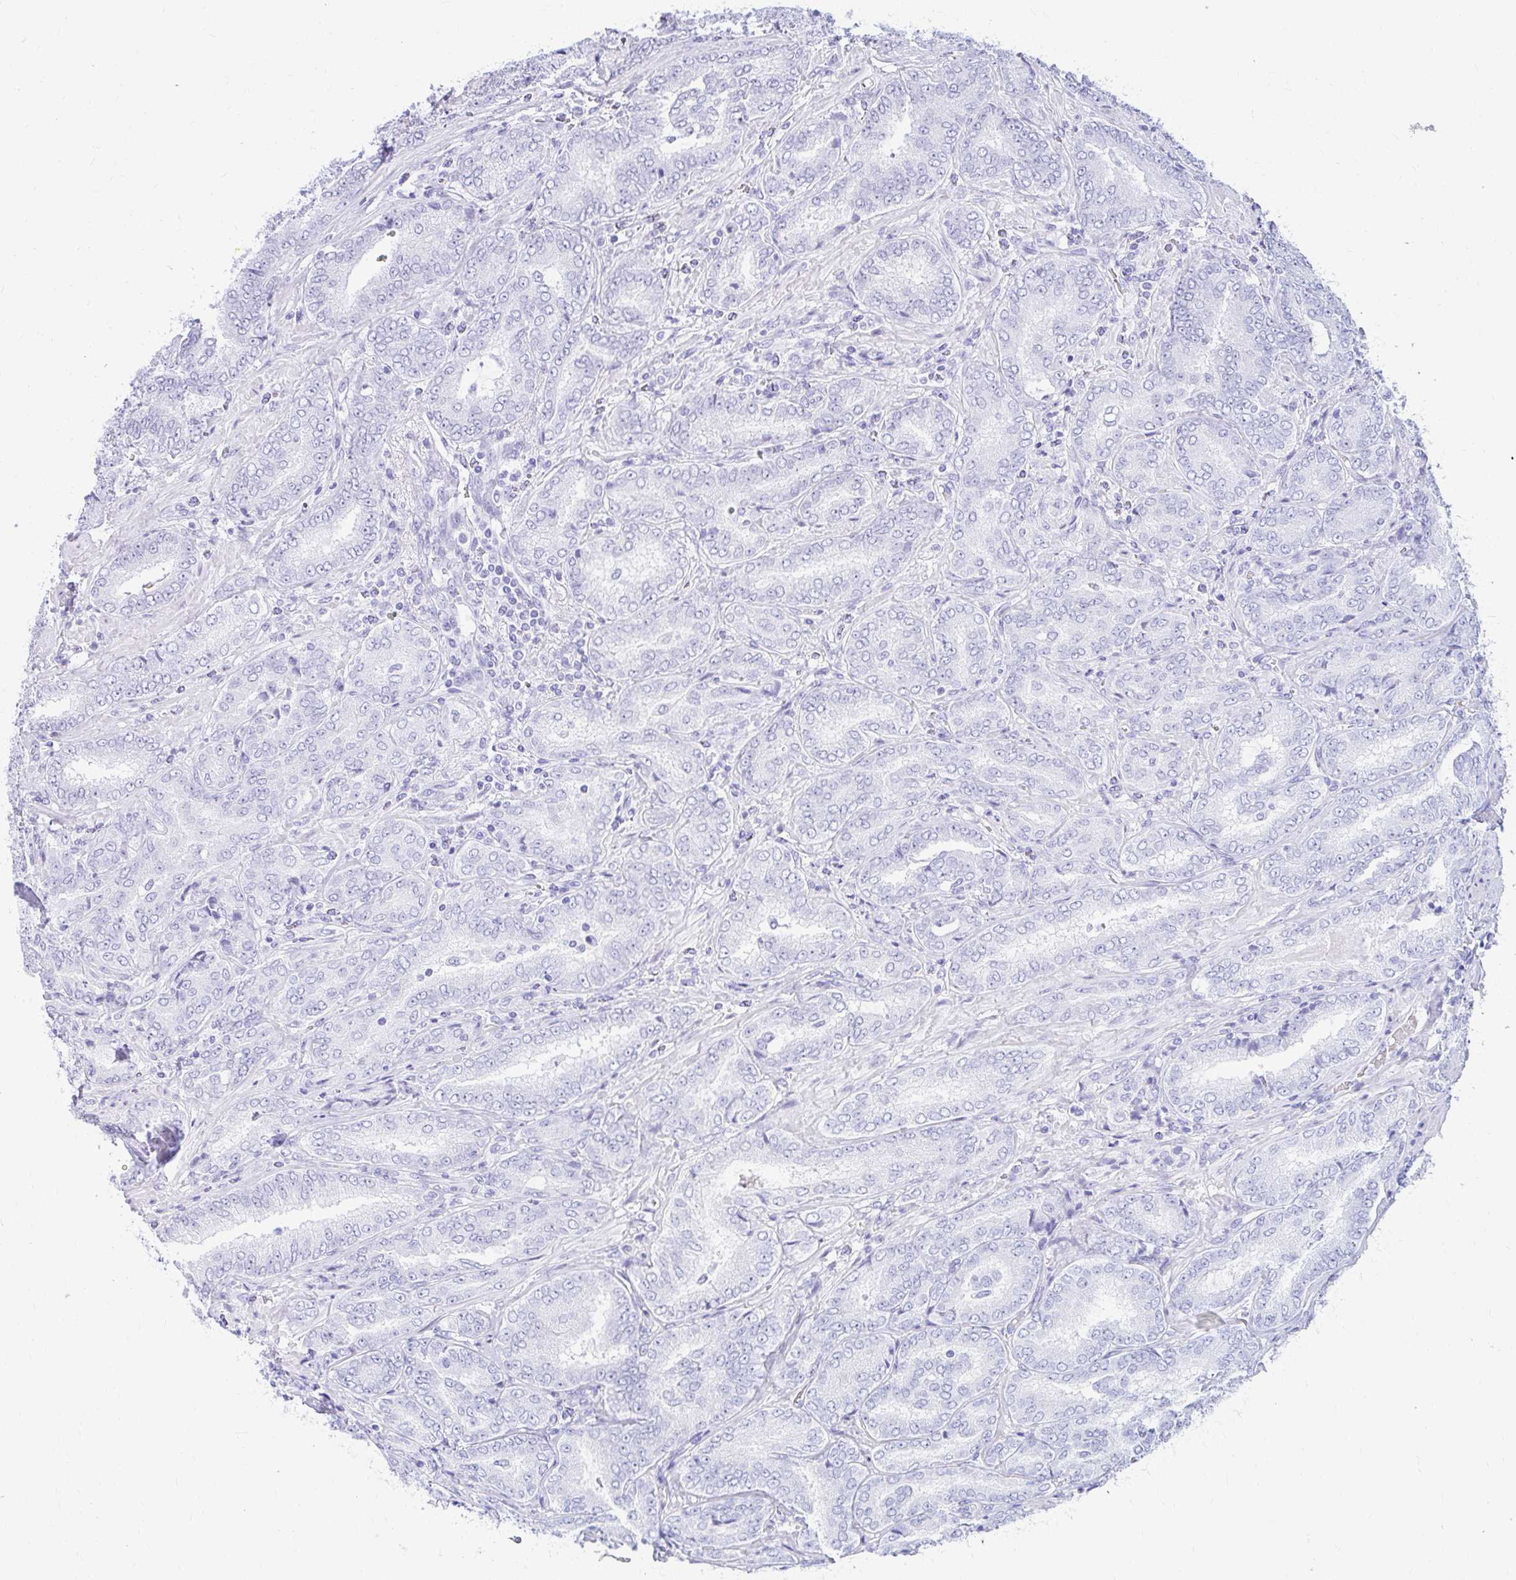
{"staining": {"intensity": "negative", "quantity": "none", "location": "none"}, "tissue": "prostate cancer", "cell_type": "Tumor cells", "image_type": "cancer", "snomed": [{"axis": "morphology", "description": "Adenocarcinoma, High grade"}, {"axis": "topography", "description": "Prostate"}], "caption": "This is a image of immunohistochemistry (IHC) staining of prostate cancer, which shows no positivity in tumor cells.", "gene": "NSG2", "patient": {"sex": "male", "age": 72}}